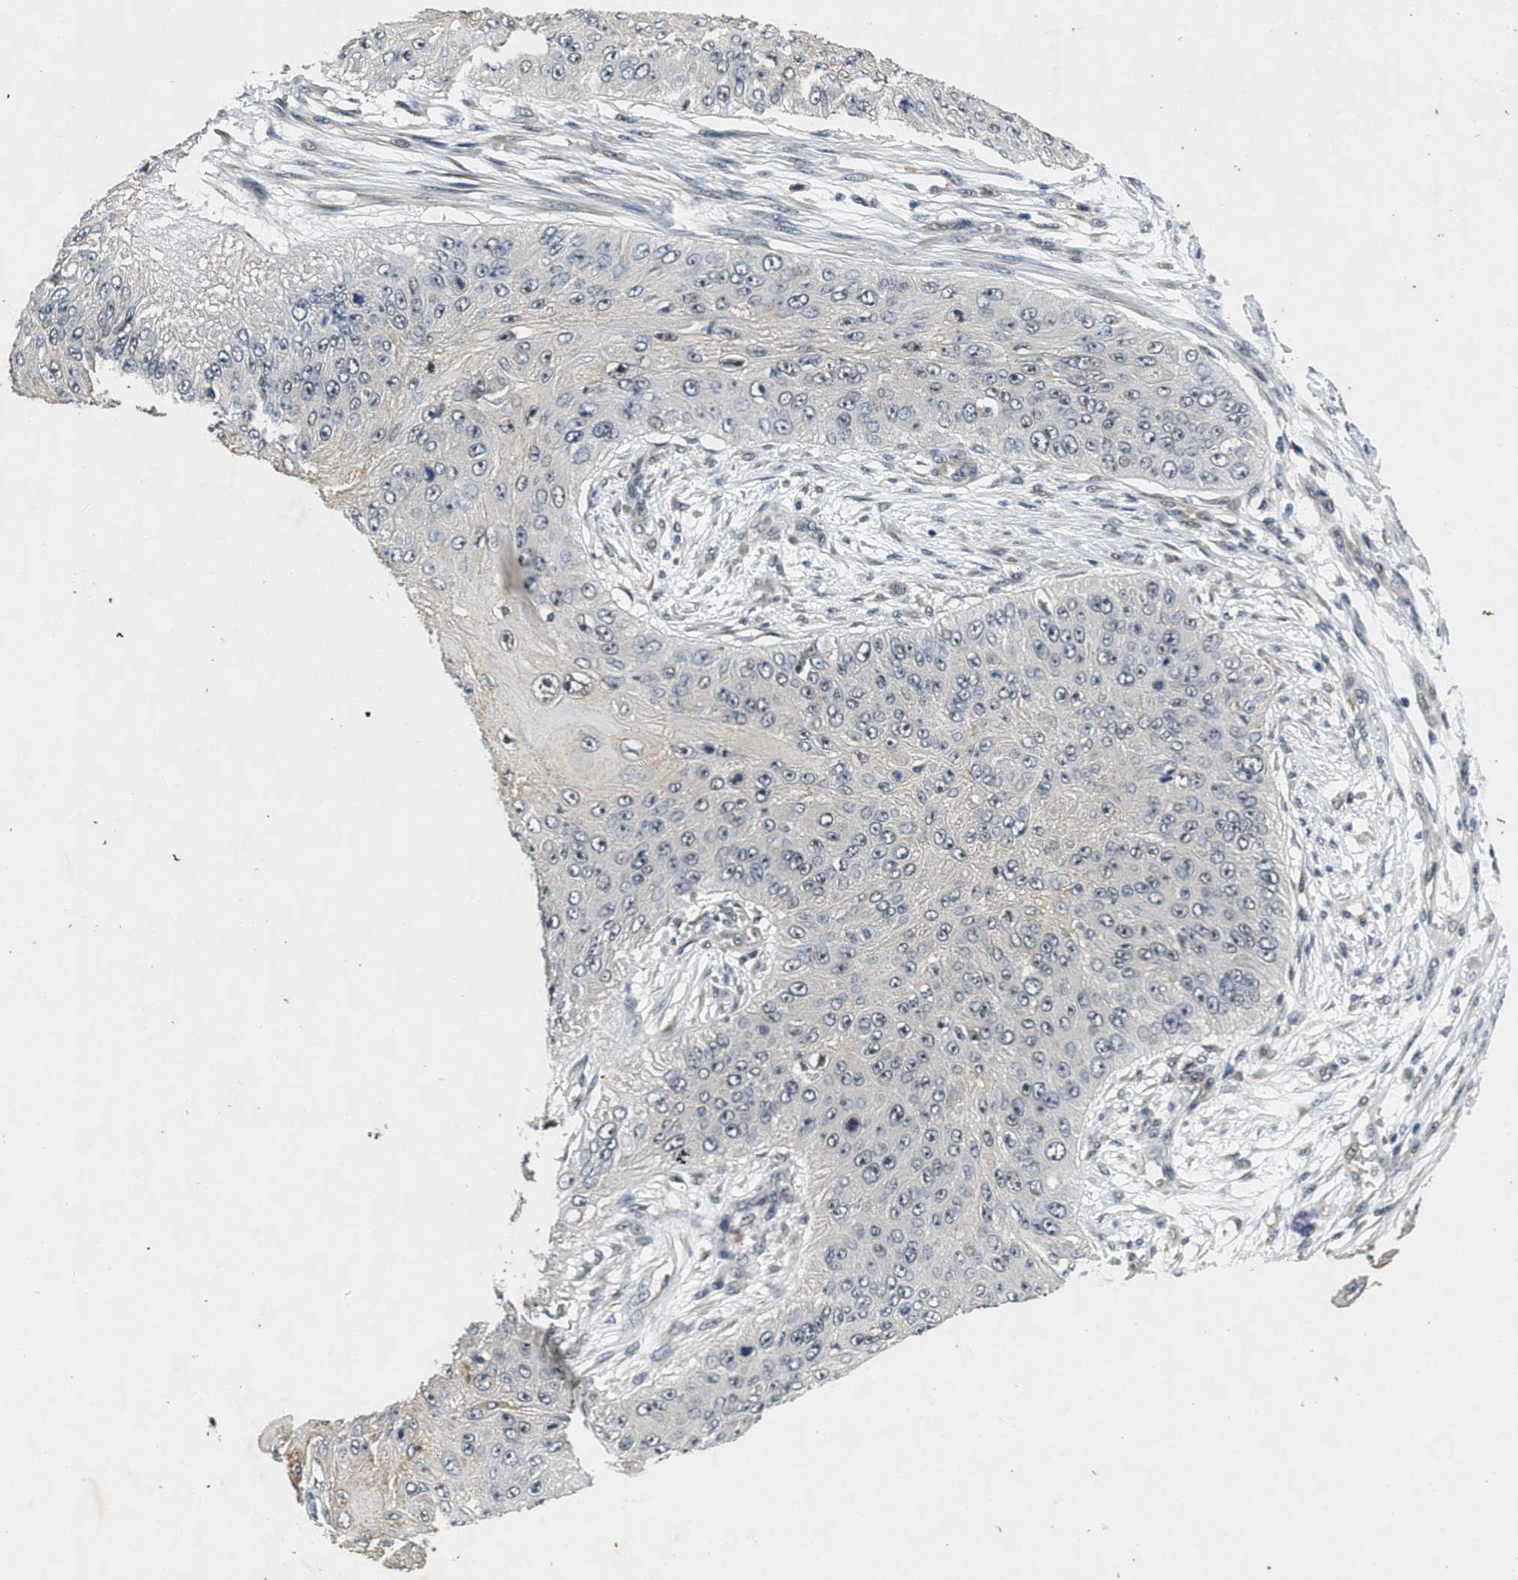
{"staining": {"intensity": "negative", "quantity": "none", "location": "none"}, "tissue": "skin cancer", "cell_type": "Tumor cells", "image_type": "cancer", "snomed": [{"axis": "morphology", "description": "Squamous cell carcinoma, NOS"}, {"axis": "topography", "description": "Skin"}], "caption": "Immunohistochemistry of skin cancer (squamous cell carcinoma) exhibits no positivity in tumor cells.", "gene": "PAPOLG", "patient": {"sex": "female", "age": 80}}